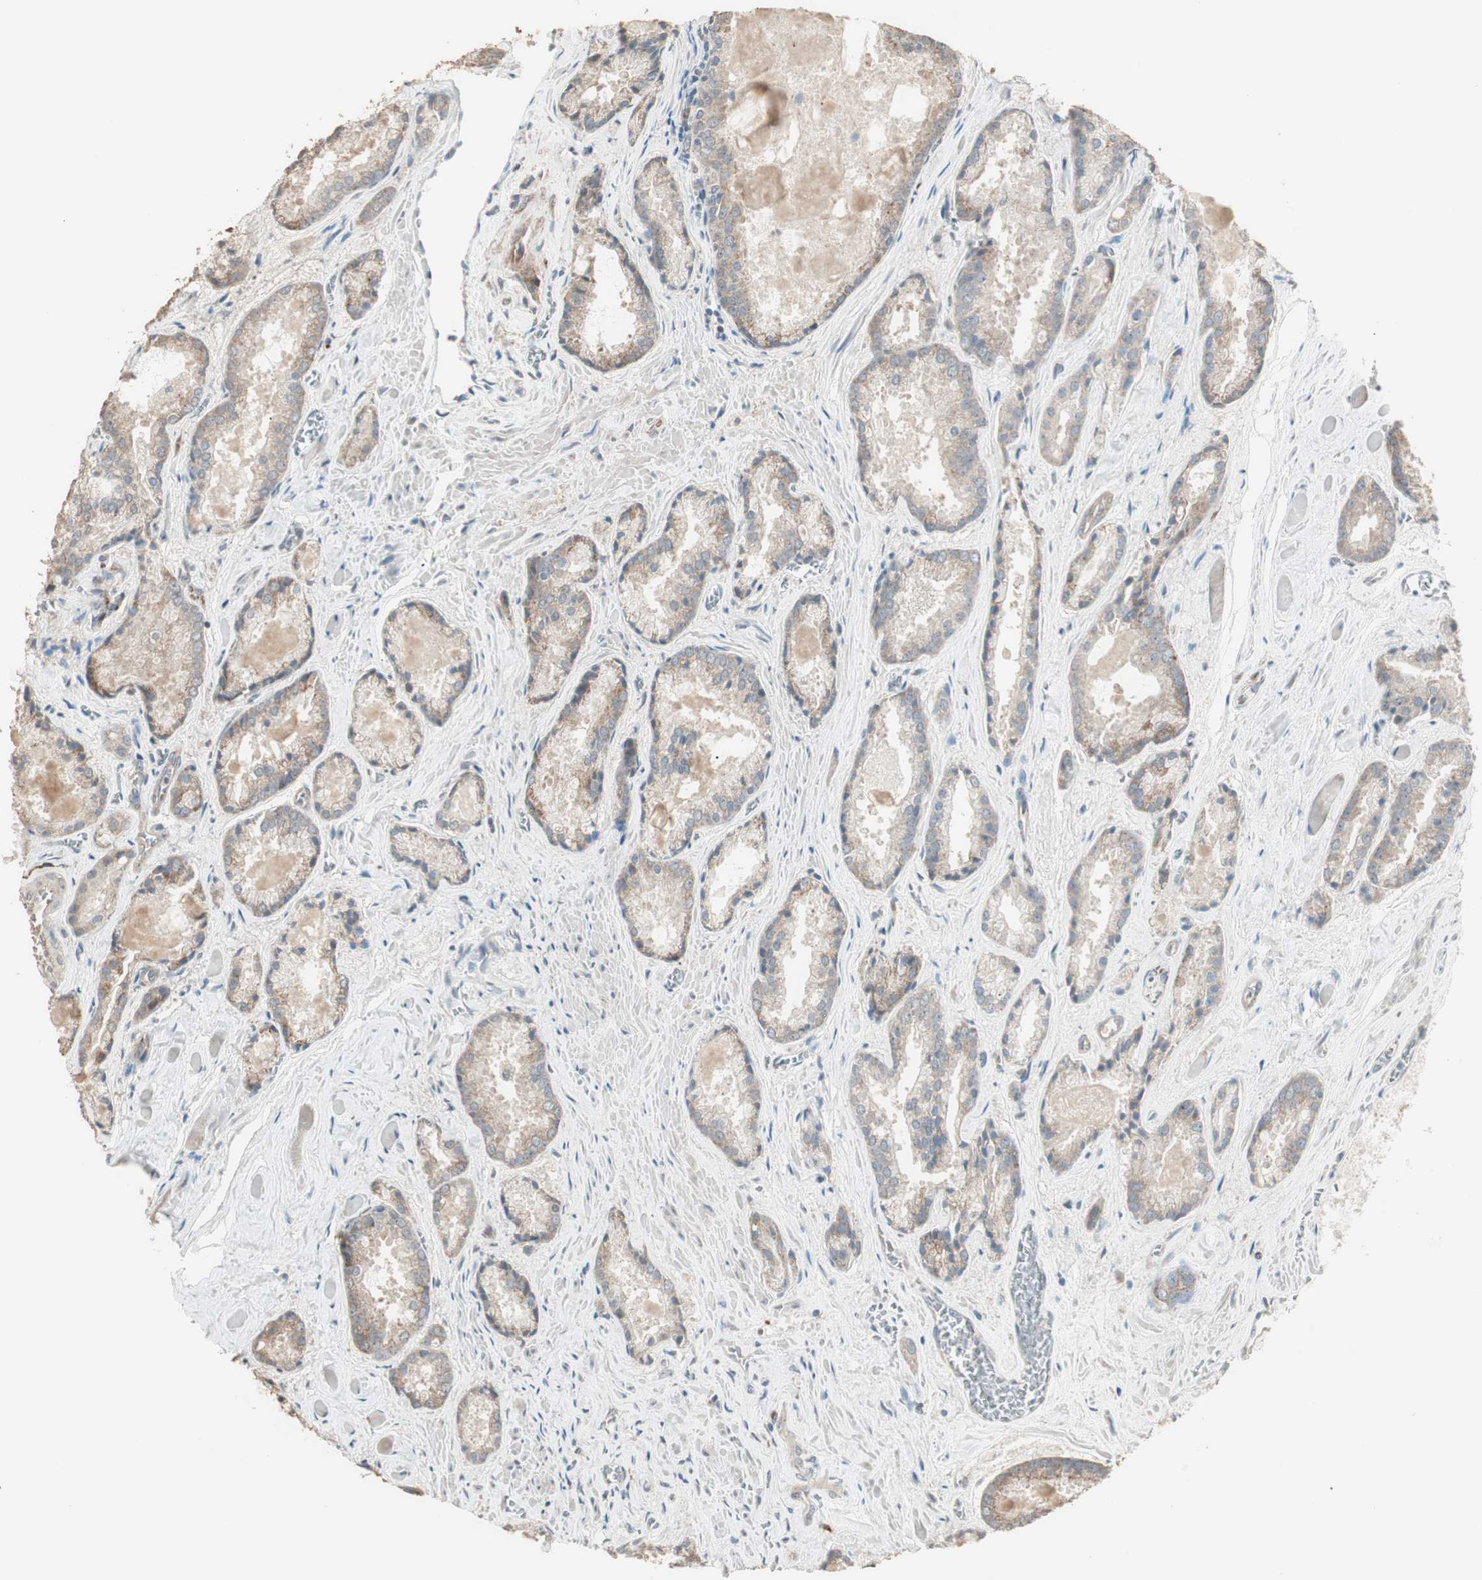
{"staining": {"intensity": "moderate", "quantity": ">75%", "location": "cytoplasmic/membranous"}, "tissue": "prostate cancer", "cell_type": "Tumor cells", "image_type": "cancer", "snomed": [{"axis": "morphology", "description": "Adenocarcinoma, Low grade"}, {"axis": "topography", "description": "Prostate"}], "caption": "Moderate cytoplasmic/membranous positivity is present in approximately >75% of tumor cells in prostate cancer.", "gene": "RARRES1", "patient": {"sex": "male", "age": 64}}